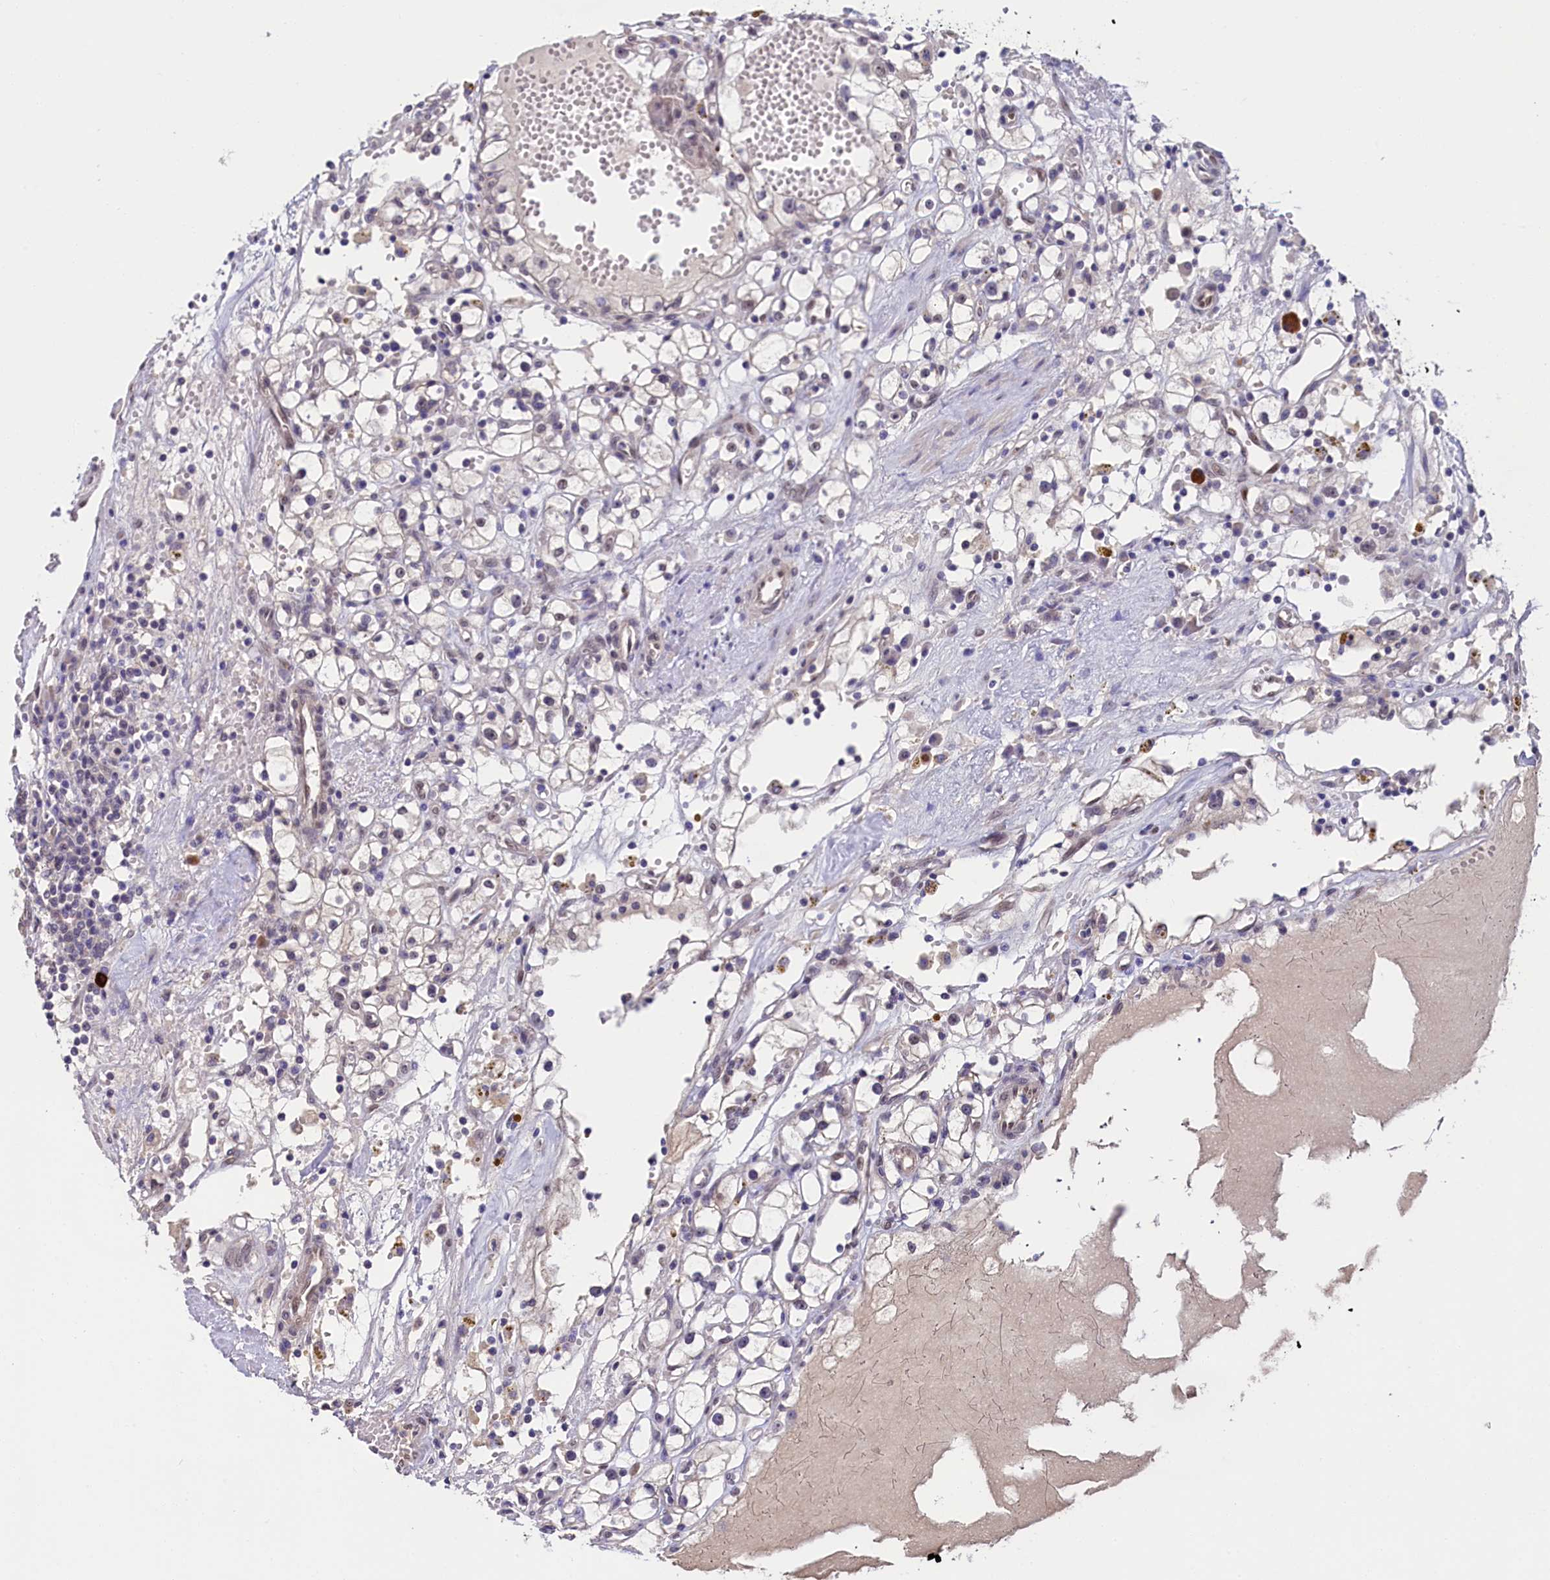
{"staining": {"intensity": "weak", "quantity": "<25%", "location": "nuclear"}, "tissue": "renal cancer", "cell_type": "Tumor cells", "image_type": "cancer", "snomed": [{"axis": "morphology", "description": "Adenocarcinoma, NOS"}, {"axis": "topography", "description": "Kidney"}], "caption": "Immunohistochemistry photomicrograph of neoplastic tissue: renal cancer (adenocarcinoma) stained with DAB reveals no significant protein staining in tumor cells.", "gene": "FLYWCH2", "patient": {"sex": "male", "age": 56}}